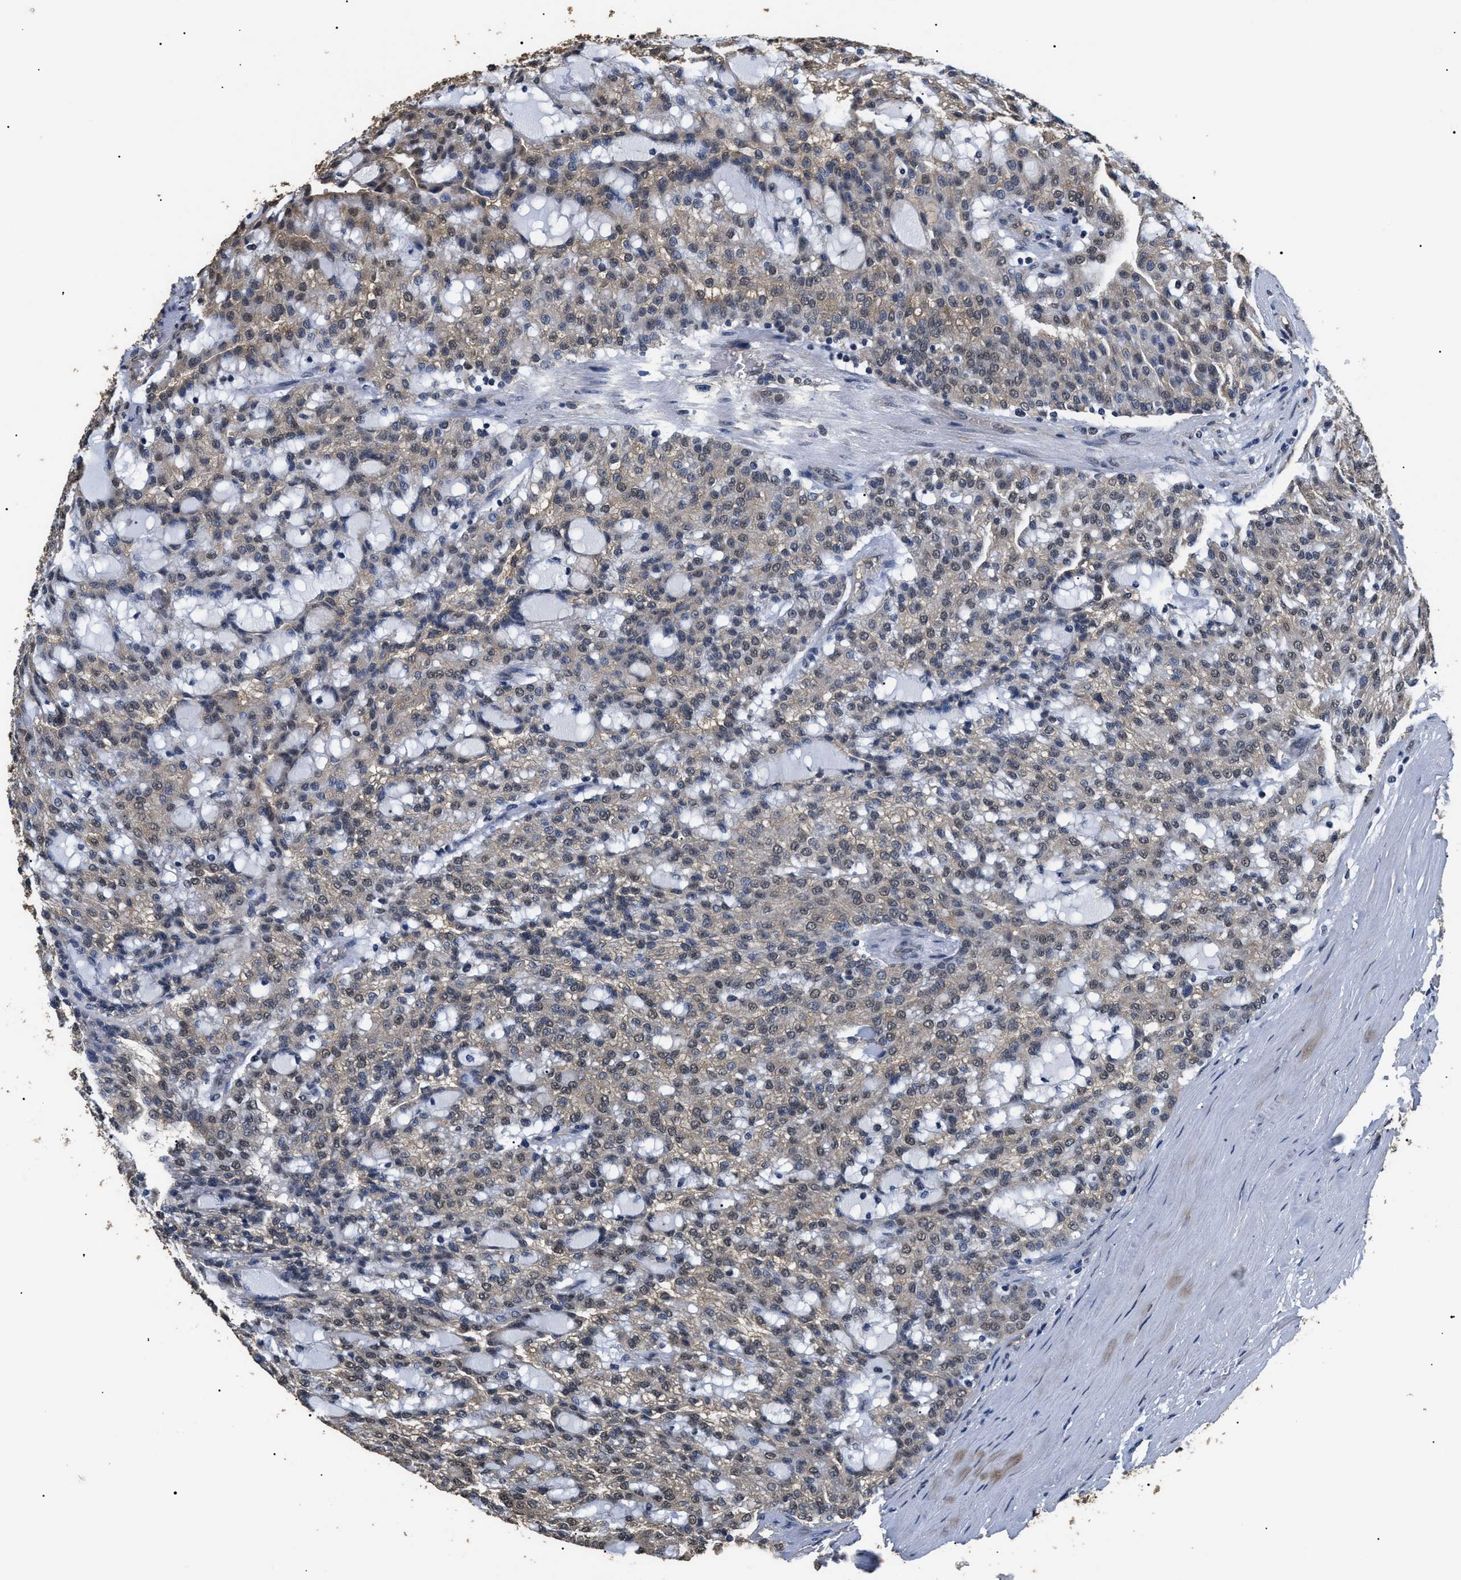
{"staining": {"intensity": "weak", "quantity": ">75%", "location": "cytoplasmic/membranous,nuclear"}, "tissue": "renal cancer", "cell_type": "Tumor cells", "image_type": "cancer", "snomed": [{"axis": "morphology", "description": "Adenocarcinoma, NOS"}, {"axis": "topography", "description": "Kidney"}], "caption": "Brown immunohistochemical staining in renal adenocarcinoma reveals weak cytoplasmic/membranous and nuclear positivity in approximately >75% of tumor cells.", "gene": "PSMD8", "patient": {"sex": "male", "age": 63}}